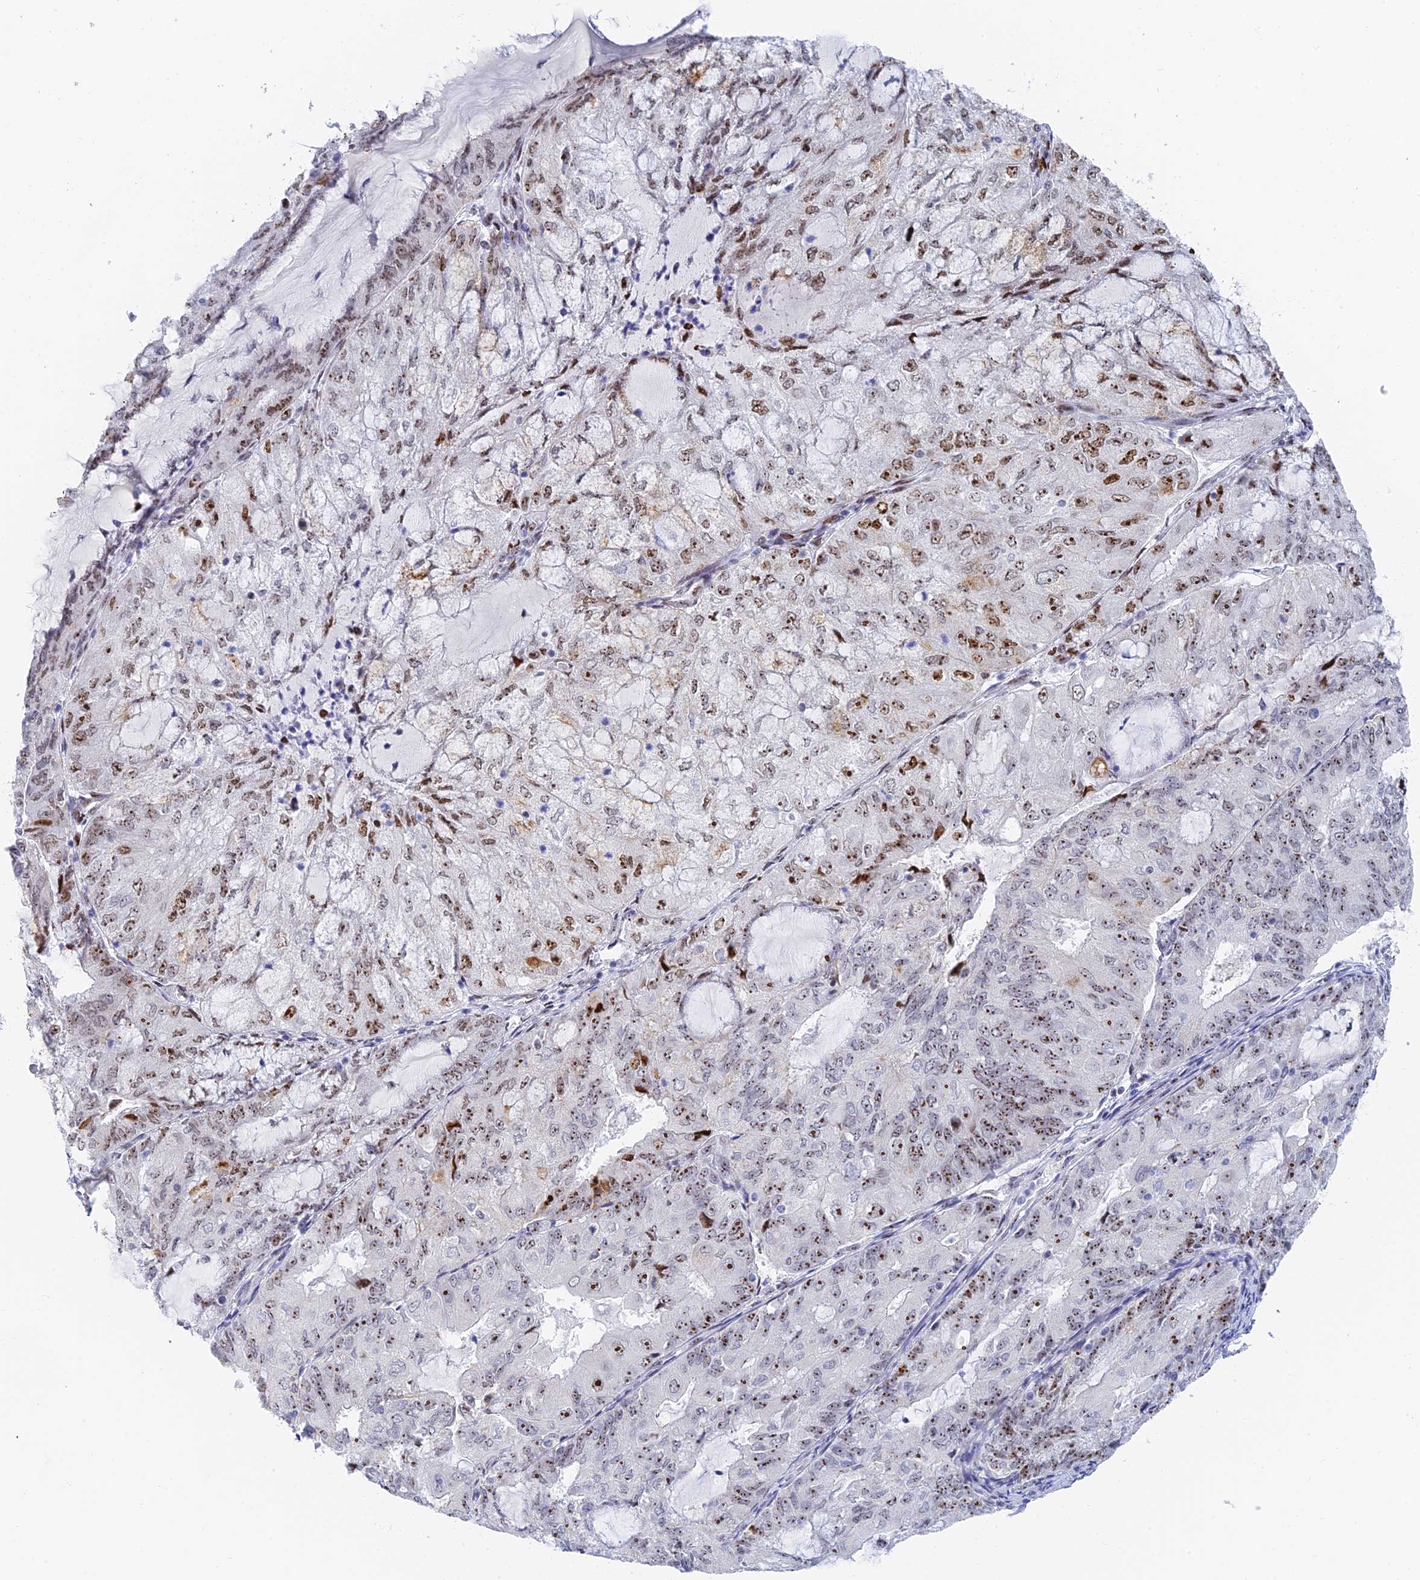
{"staining": {"intensity": "moderate", "quantity": ">75%", "location": "nuclear"}, "tissue": "endometrial cancer", "cell_type": "Tumor cells", "image_type": "cancer", "snomed": [{"axis": "morphology", "description": "Adenocarcinoma, NOS"}, {"axis": "topography", "description": "Endometrium"}], "caption": "A high-resolution histopathology image shows immunohistochemistry (IHC) staining of adenocarcinoma (endometrial), which displays moderate nuclear expression in approximately >75% of tumor cells.", "gene": "RSL1D1", "patient": {"sex": "female", "age": 81}}